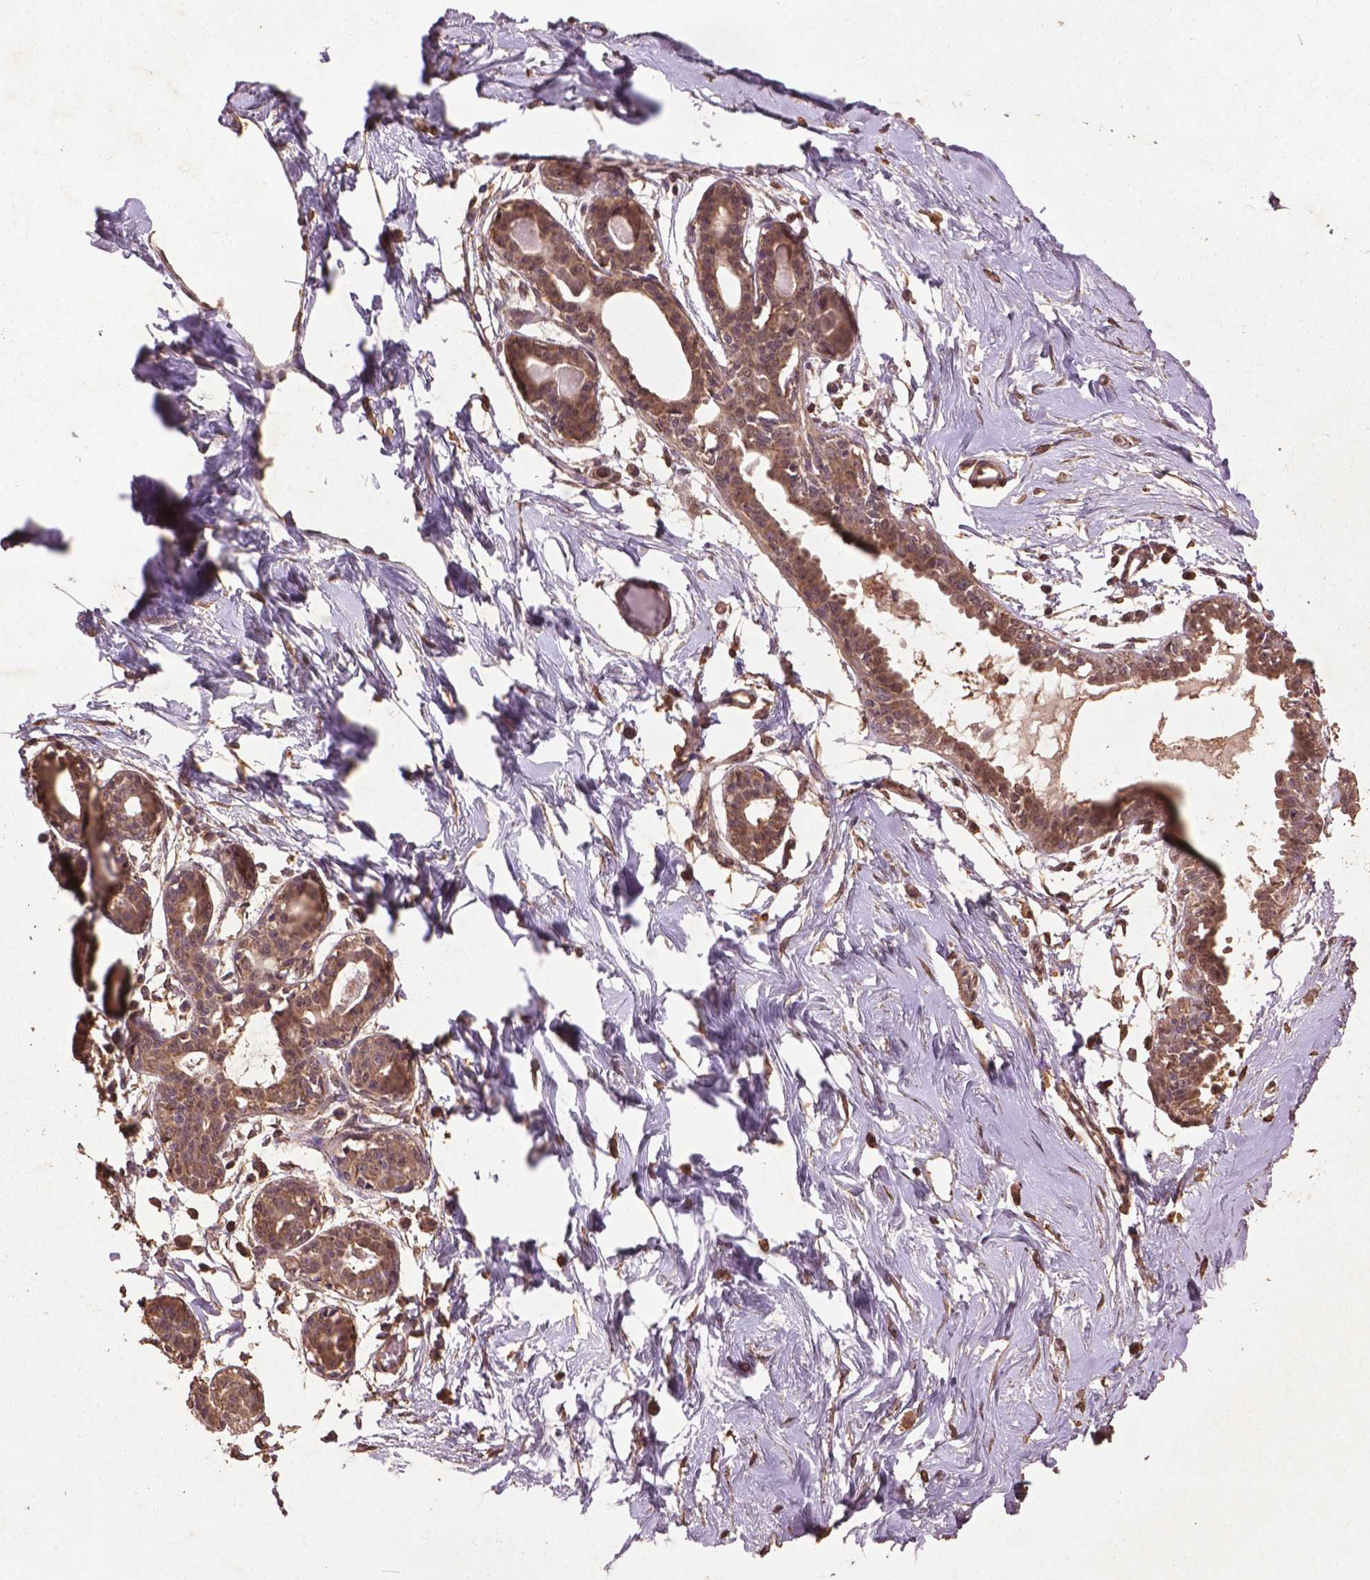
{"staining": {"intensity": "weak", "quantity": ">75%", "location": "cytoplasmic/membranous,nuclear"}, "tissue": "breast", "cell_type": "Adipocytes", "image_type": "normal", "snomed": [{"axis": "morphology", "description": "Normal tissue, NOS"}, {"axis": "topography", "description": "Breast"}], "caption": "IHC staining of normal breast, which shows low levels of weak cytoplasmic/membranous,nuclear positivity in about >75% of adipocytes indicating weak cytoplasmic/membranous,nuclear protein expression. The staining was performed using DAB (3,3'-diaminobenzidine) (brown) for protein detection and nuclei were counterstained in hematoxylin (blue).", "gene": "BABAM1", "patient": {"sex": "female", "age": 45}}